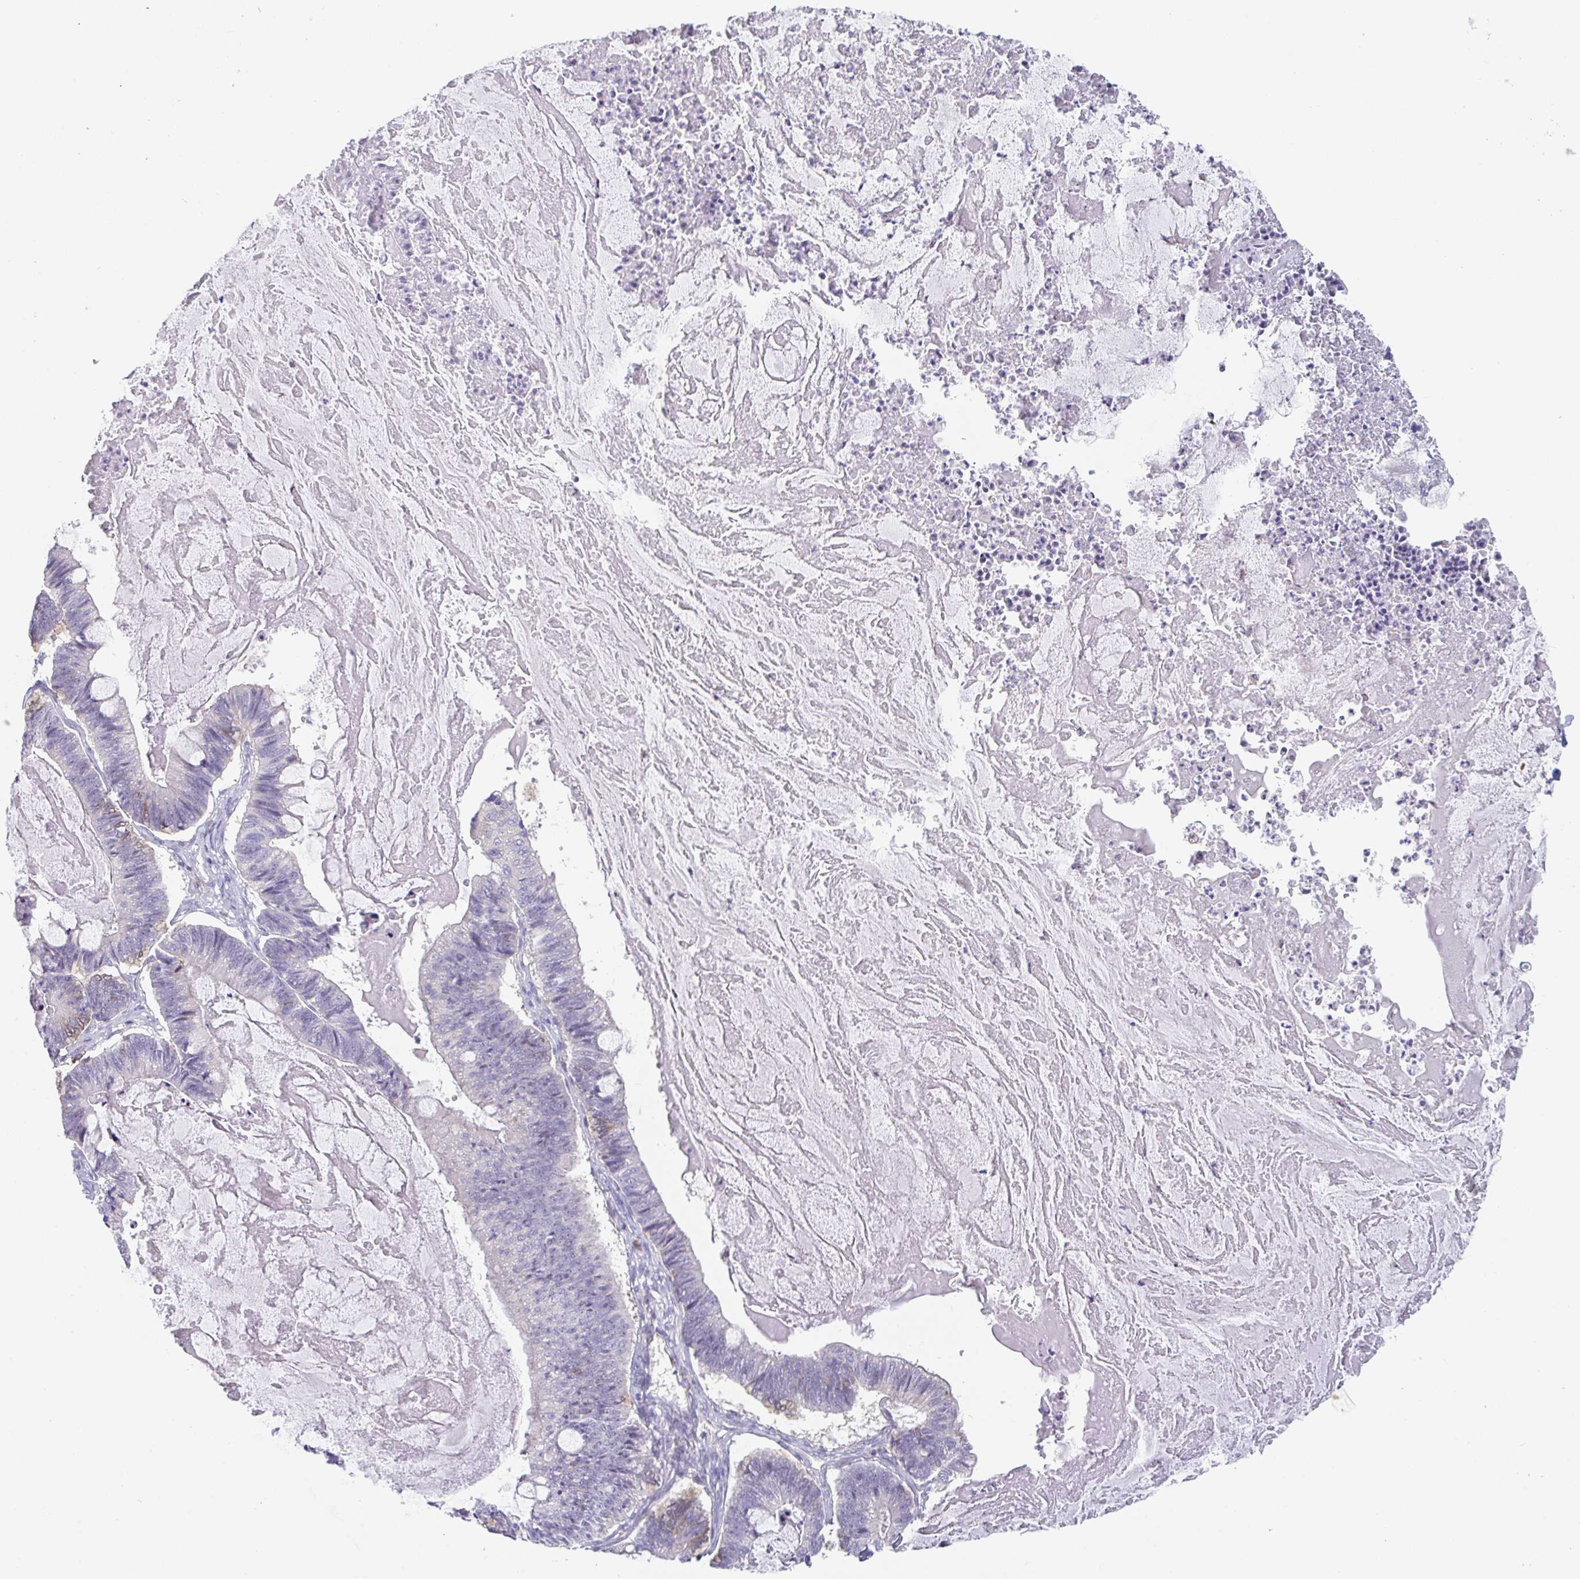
{"staining": {"intensity": "negative", "quantity": "none", "location": "none"}, "tissue": "ovarian cancer", "cell_type": "Tumor cells", "image_type": "cancer", "snomed": [{"axis": "morphology", "description": "Cystadenocarcinoma, mucinous, NOS"}, {"axis": "topography", "description": "Ovary"}], "caption": "Immunohistochemistry (IHC) histopathology image of ovarian cancer stained for a protein (brown), which shows no positivity in tumor cells.", "gene": "PTPRD", "patient": {"sex": "female", "age": 61}}